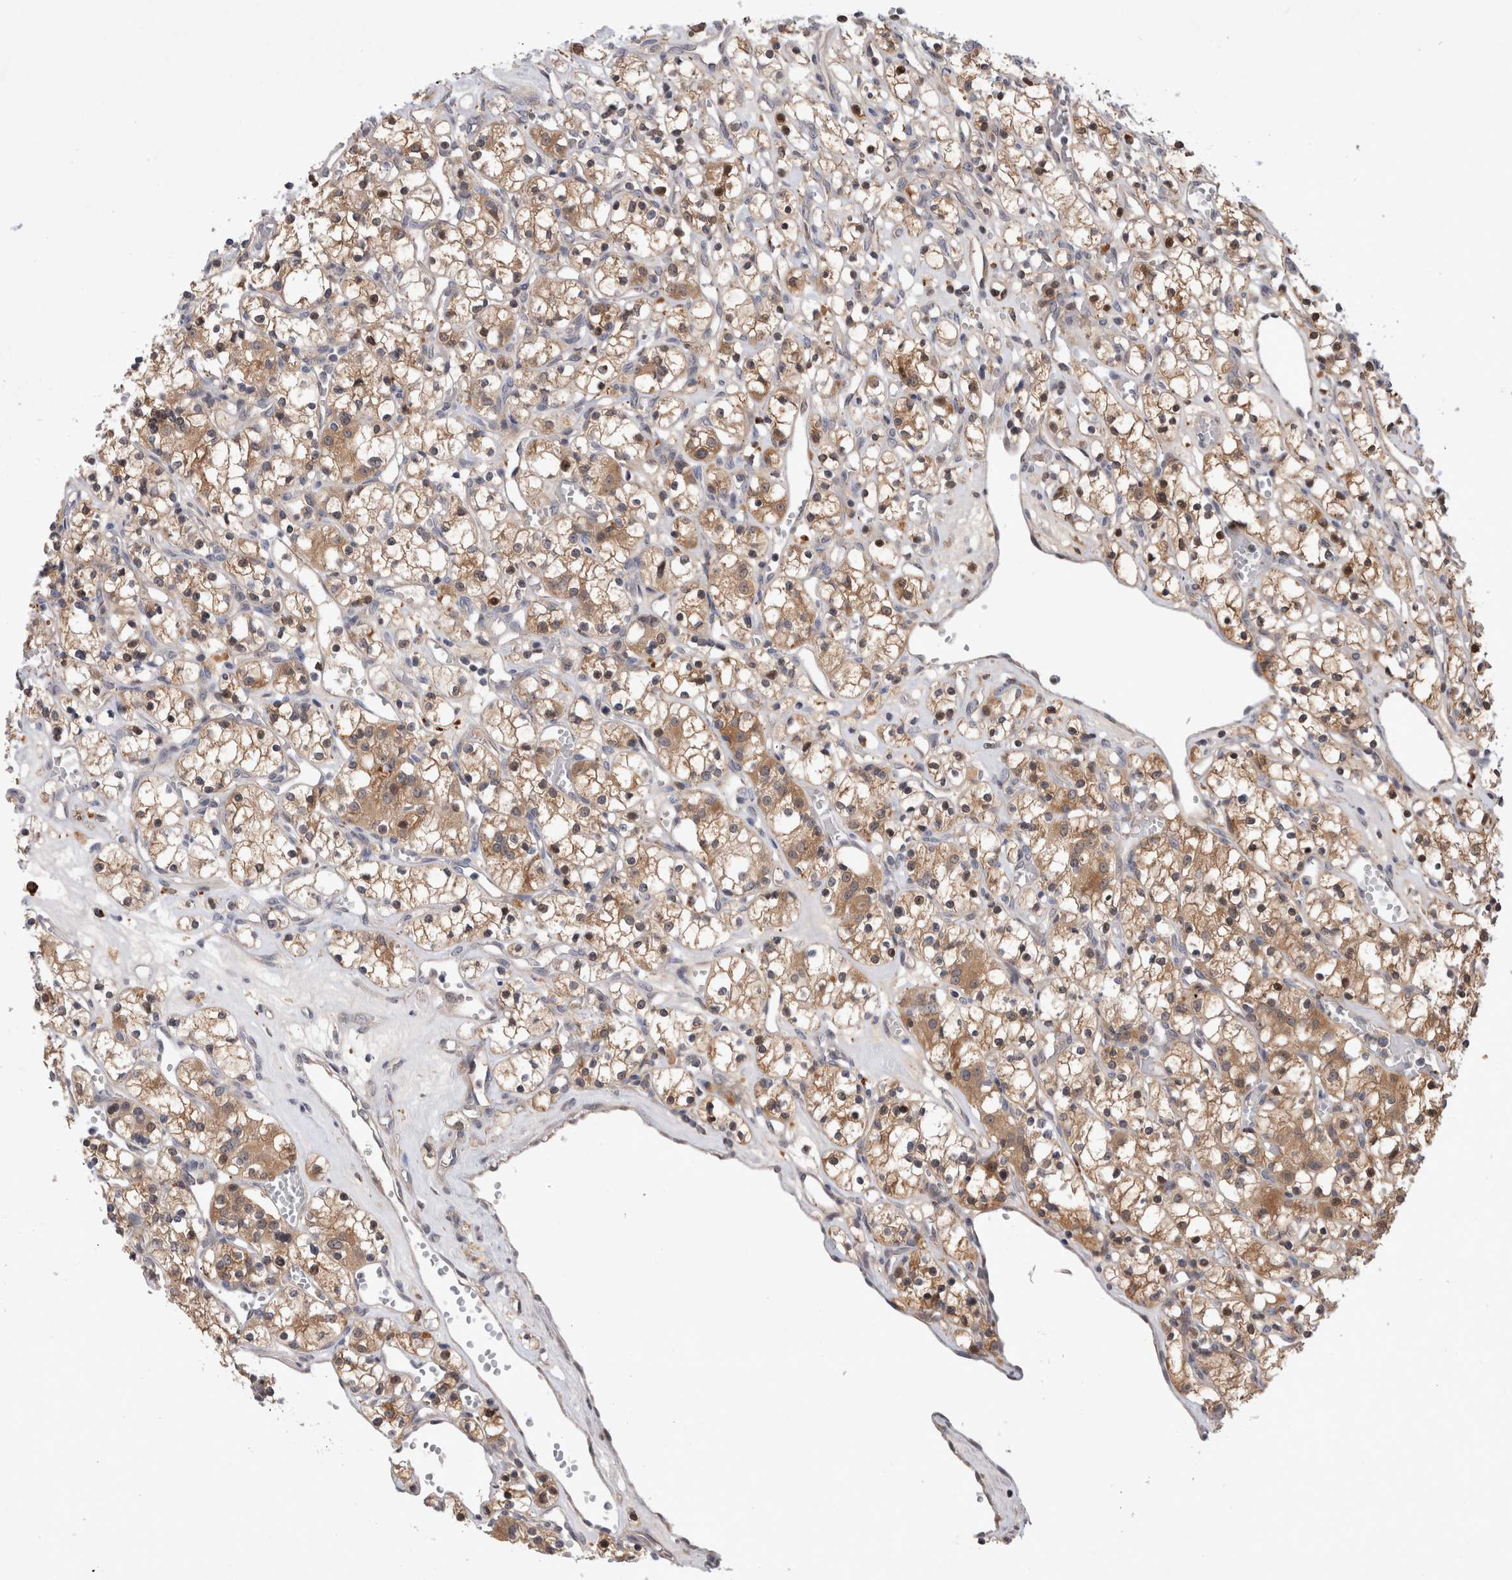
{"staining": {"intensity": "moderate", "quantity": ">75%", "location": "cytoplasmic/membranous"}, "tissue": "renal cancer", "cell_type": "Tumor cells", "image_type": "cancer", "snomed": [{"axis": "morphology", "description": "Adenocarcinoma, NOS"}, {"axis": "topography", "description": "Kidney"}], "caption": "Human renal adenocarcinoma stained with a protein marker demonstrates moderate staining in tumor cells.", "gene": "MRPL37", "patient": {"sex": "female", "age": 59}}